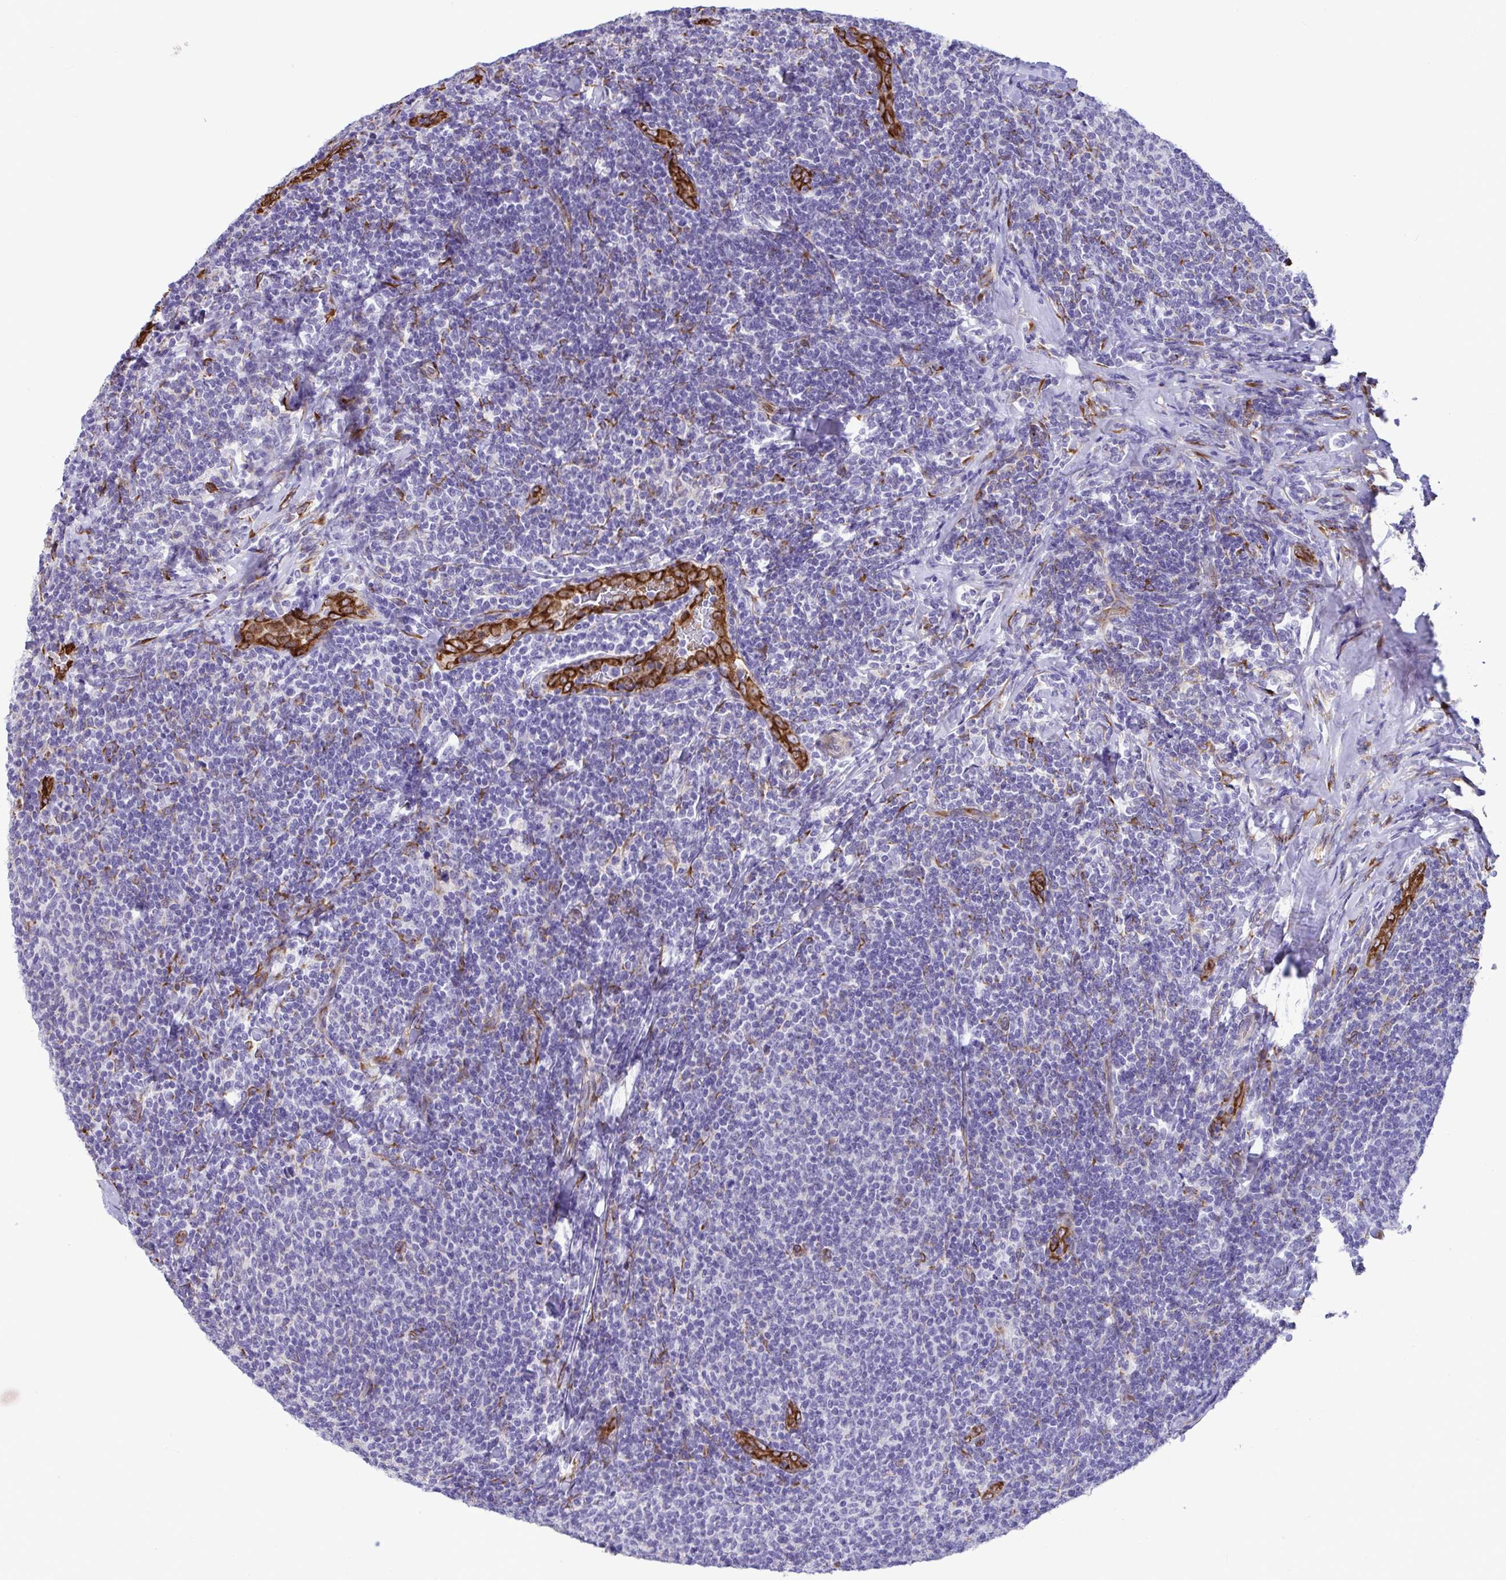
{"staining": {"intensity": "negative", "quantity": "none", "location": "none"}, "tissue": "lymphoma", "cell_type": "Tumor cells", "image_type": "cancer", "snomed": [{"axis": "morphology", "description": "Malignant lymphoma, non-Hodgkin's type, Low grade"}, {"axis": "topography", "description": "Lymph node"}], "caption": "Tumor cells show no significant protein positivity in malignant lymphoma, non-Hodgkin's type (low-grade).", "gene": "ASPH", "patient": {"sex": "male", "age": 52}}